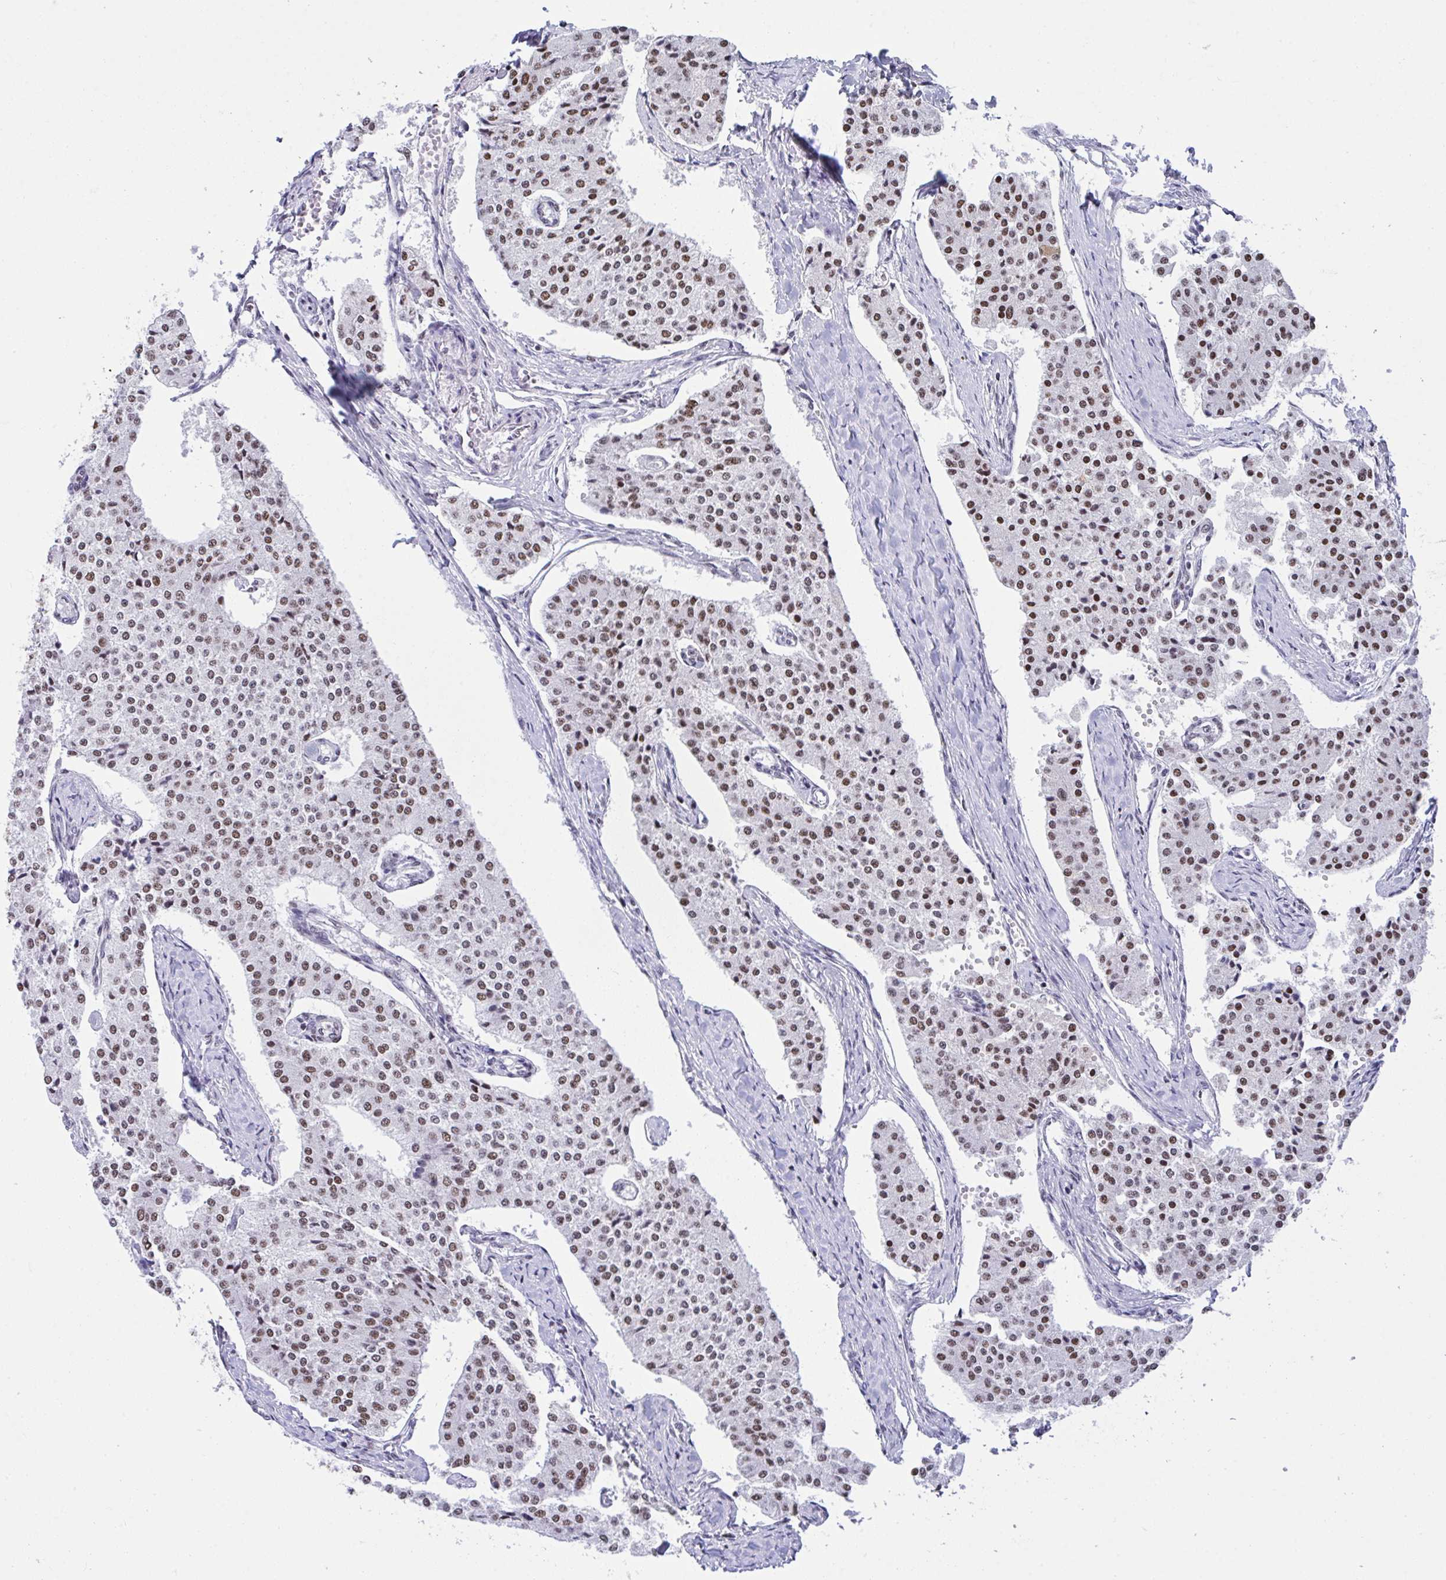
{"staining": {"intensity": "moderate", "quantity": ">75%", "location": "nuclear"}, "tissue": "carcinoid", "cell_type": "Tumor cells", "image_type": "cancer", "snomed": [{"axis": "morphology", "description": "Carcinoid, malignant, NOS"}, {"axis": "topography", "description": "Colon"}], "caption": "Protein positivity by immunohistochemistry (IHC) reveals moderate nuclear positivity in approximately >75% of tumor cells in carcinoid.", "gene": "DDX52", "patient": {"sex": "female", "age": 52}}